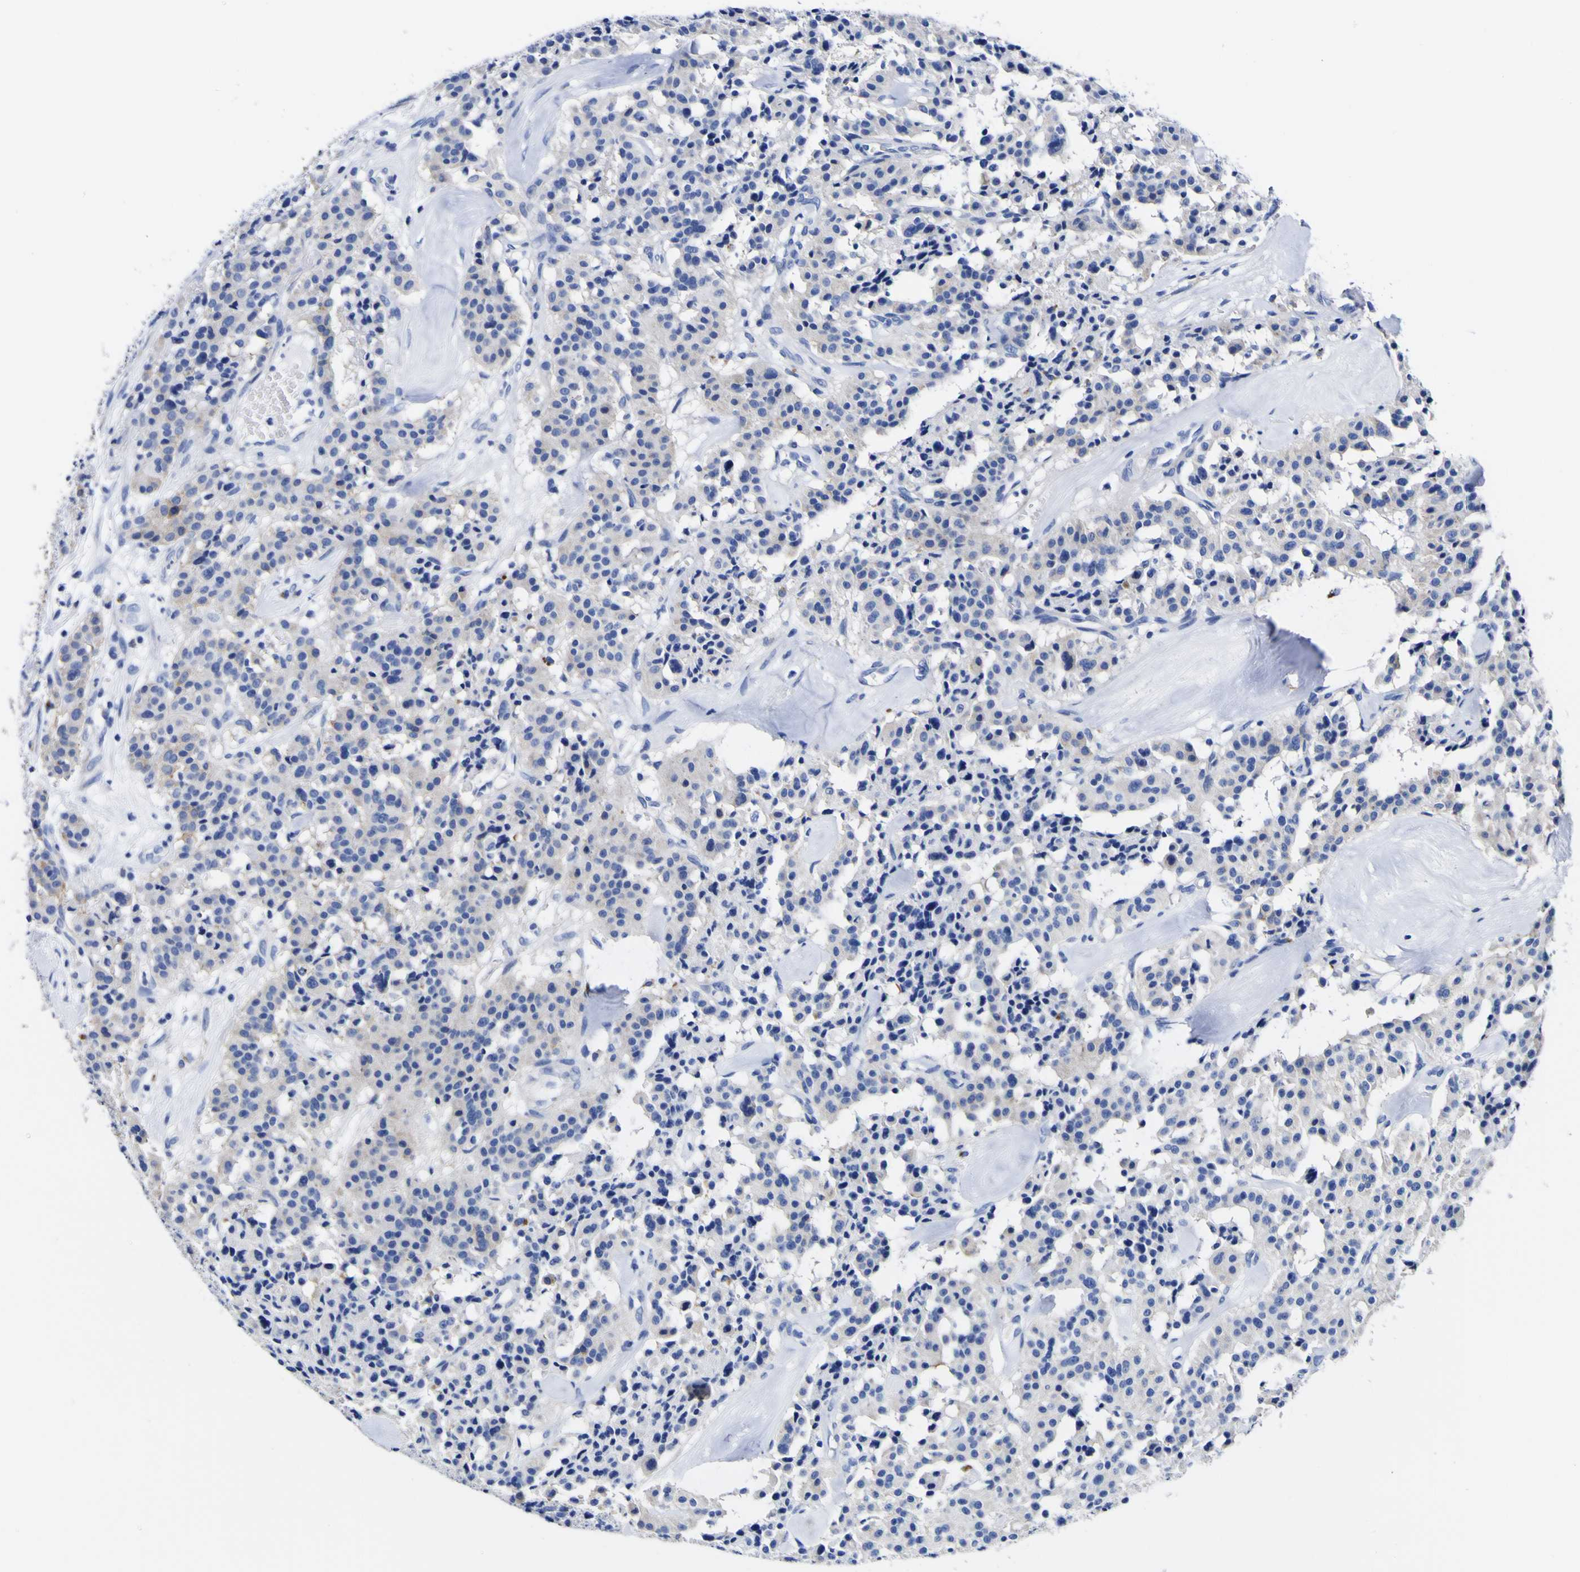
{"staining": {"intensity": "negative", "quantity": "none", "location": "none"}, "tissue": "carcinoid", "cell_type": "Tumor cells", "image_type": "cancer", "snomed": [{"axis": "morphology", "description": "Carcinoid, malignant, NOS"}, {"axis": "topography", "description": "Lung"}], "caption": "This image is of carcinoid (malignant) stained with immunohistochemistry to label a protein in brown with the nuclei are counter-stained blue. There is no expression in tumor cells.", "gene": "HLA-DQA1", "patient": {"sex": "male", "age": 30}}